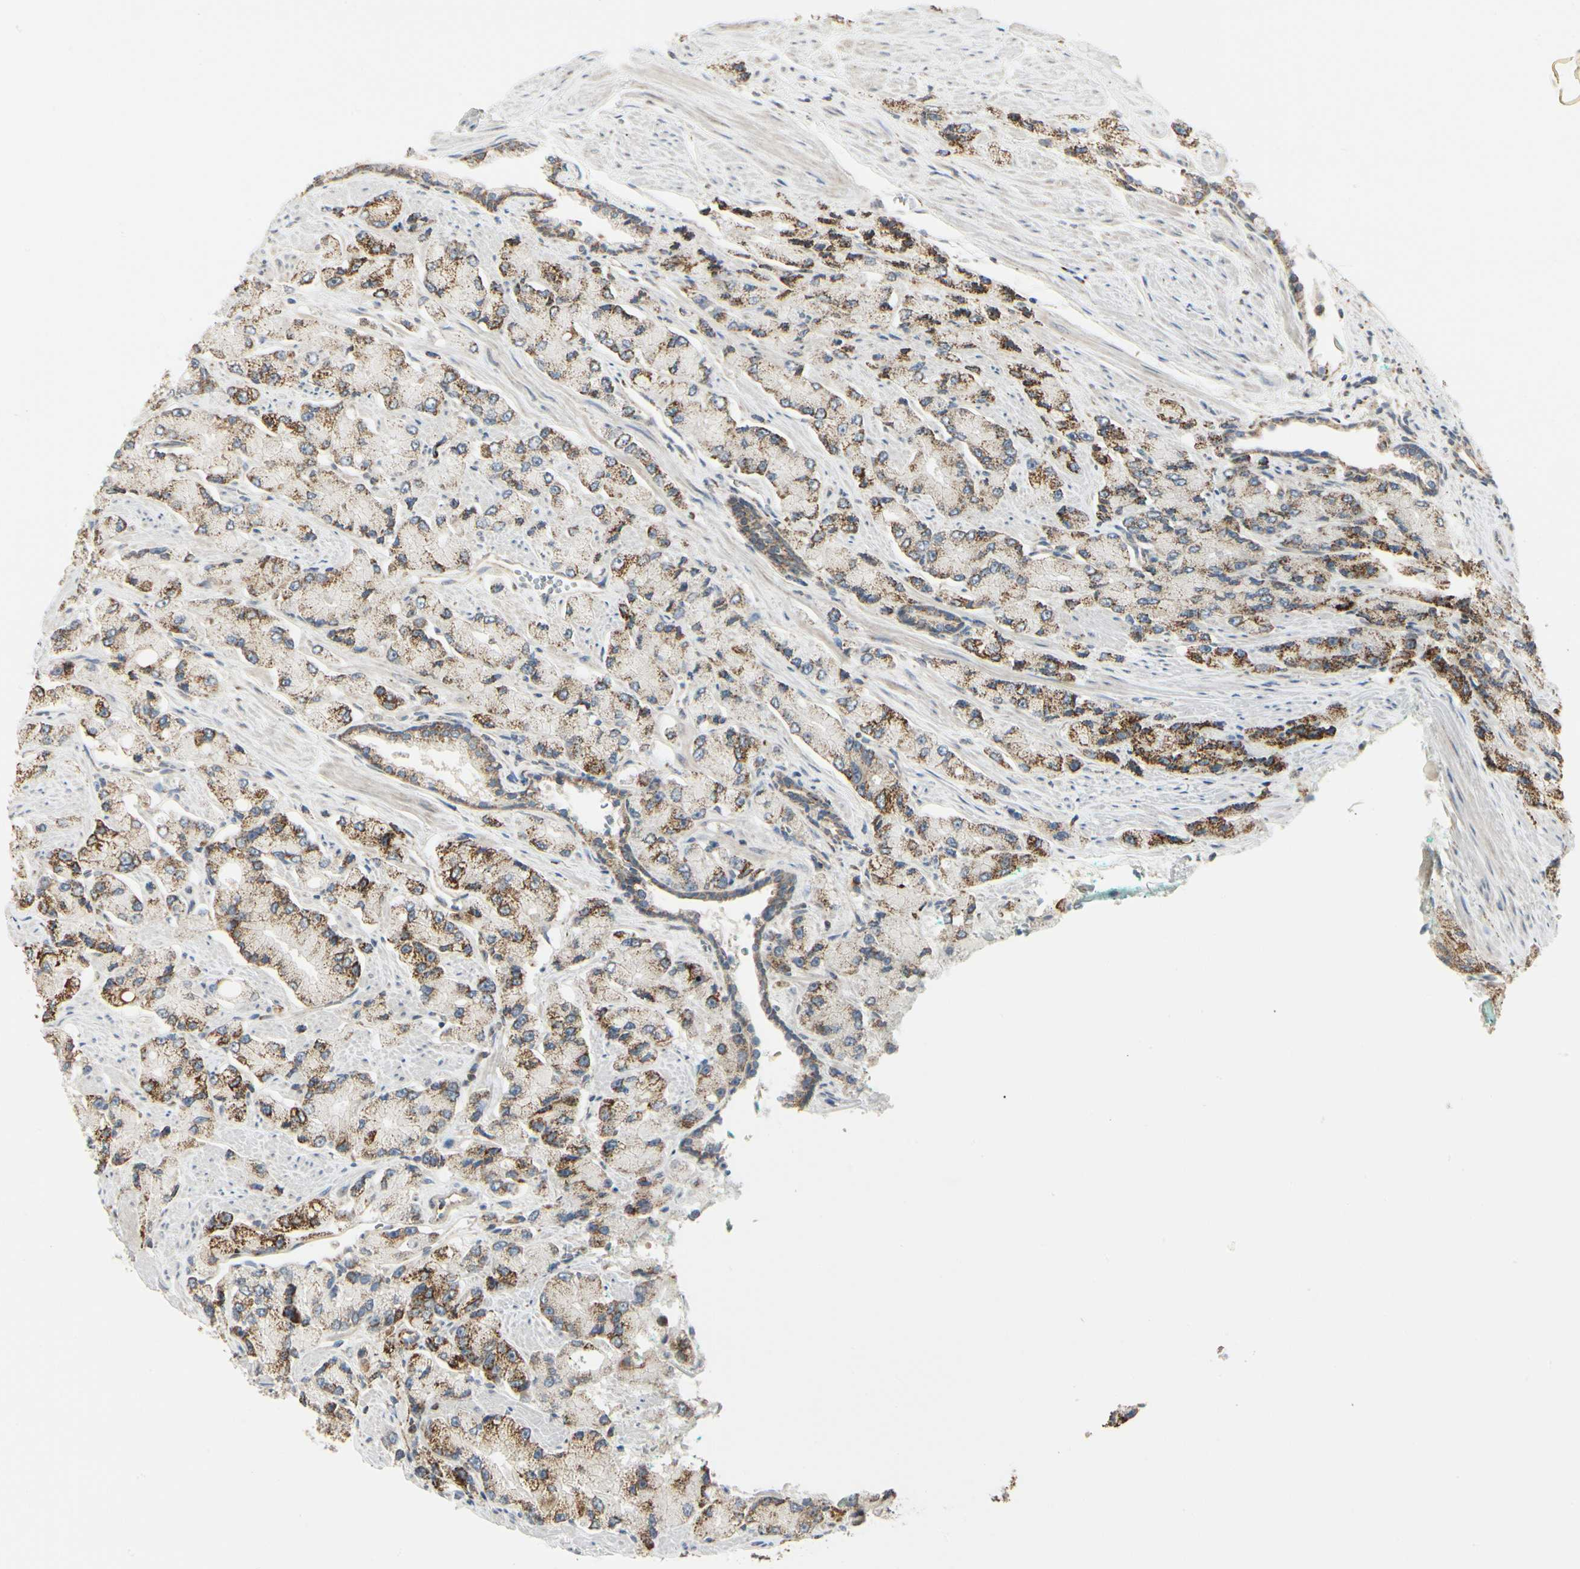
{"staining": {"intensity": "moderate", "quantity": "25%-75%", "location": "cytoplasmic/membranous"}, "tissue": "prostate cancer", "cell_type": "Tumor cells", "image_type": "cancer", "snomed": [{"axis": "morphology", "description": "Adenocarcinoma, High grade"}, {"axis": "topography", "description": "Prostate"}], "caption": "Moderate cytoplasmic/membranous positivity for a protein is seen in about 25%-75% of tumor cells of prostate cancer (high-grade adenocarcinoma) using immunohistochemistry.", "gene": "ANKS6", "patient": {"sex": "male", "age": 58}}